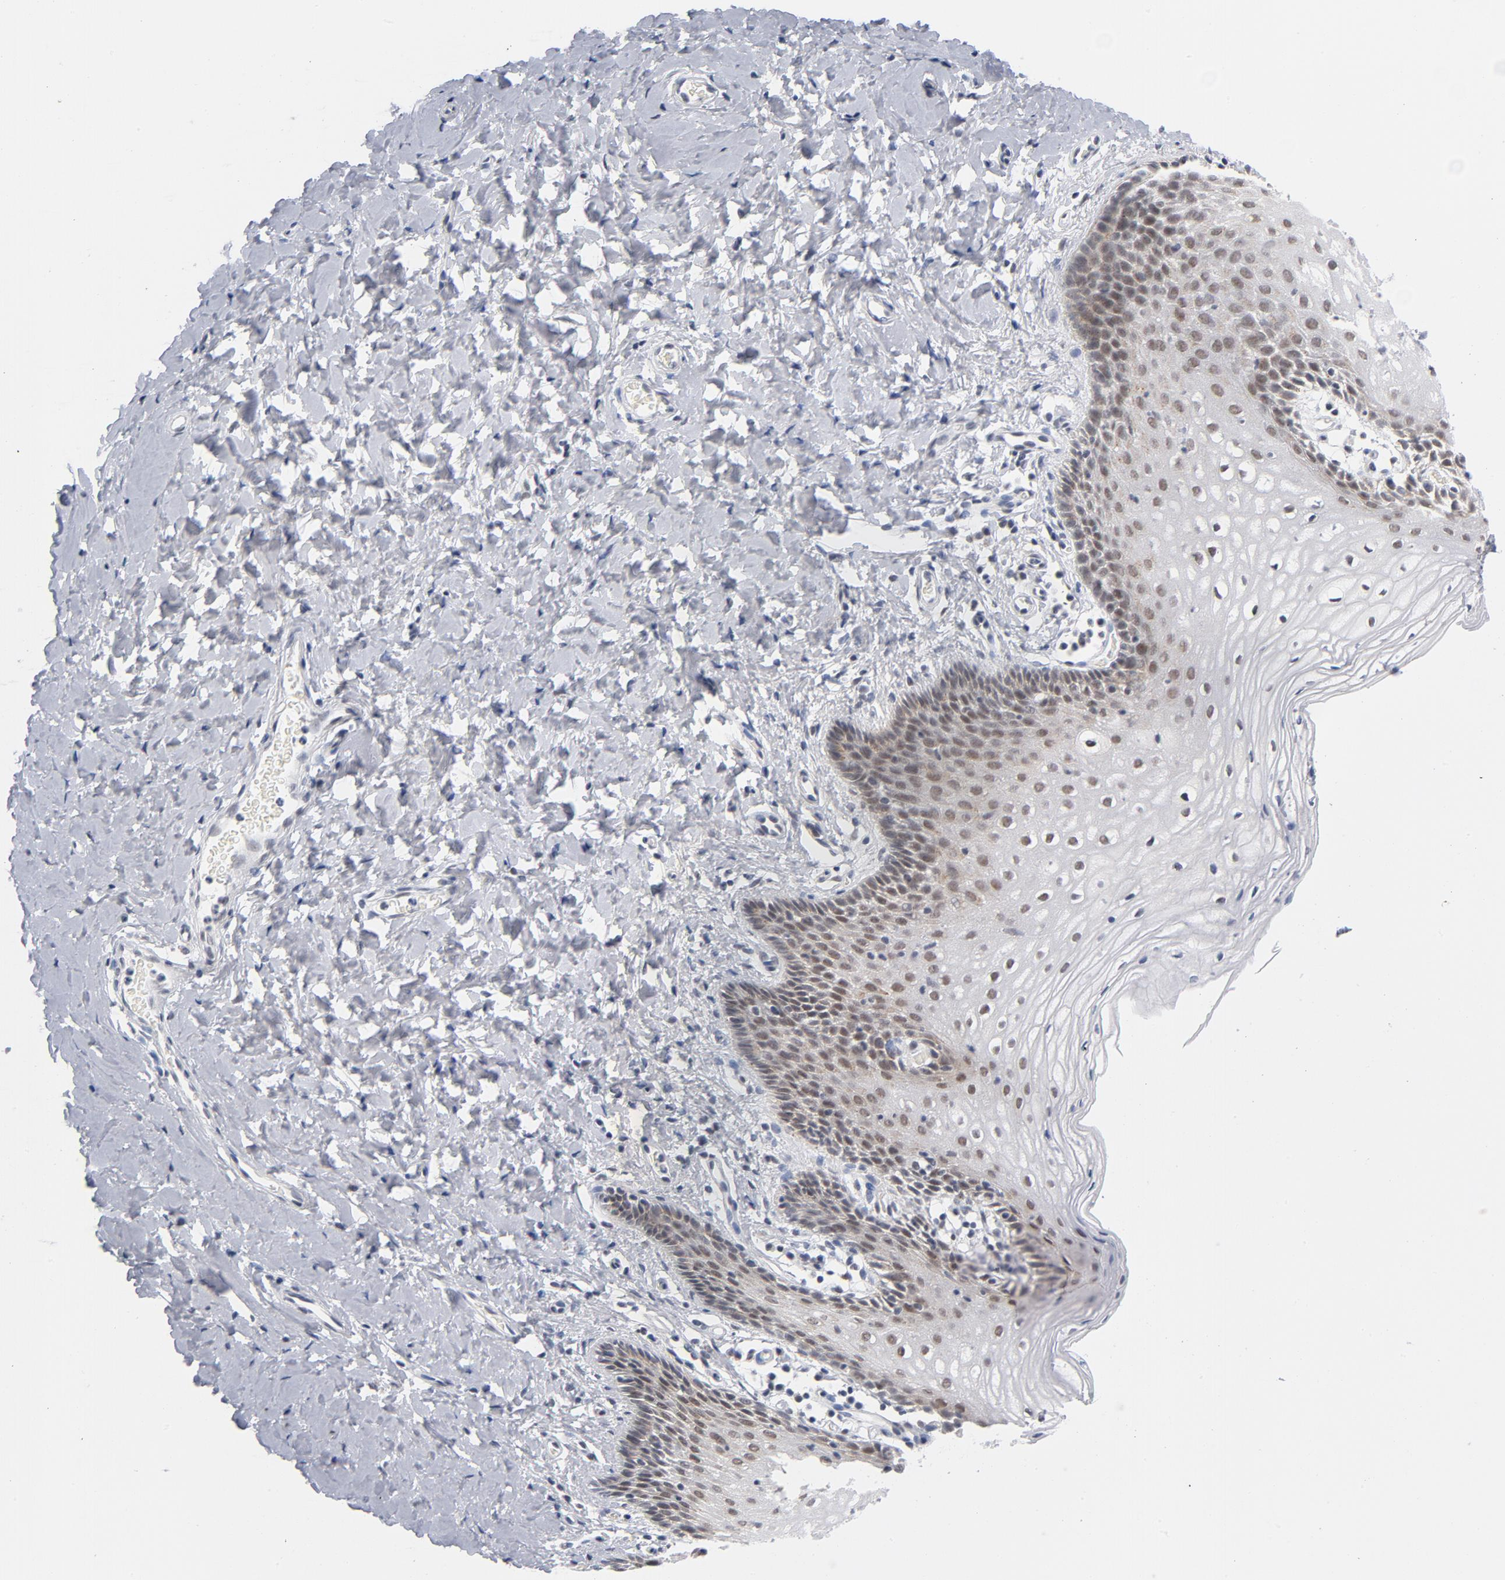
{"staining": {"intensity": "weak", "quantity": "25%-75%", "location": "nuclear"}, "tissue": "vagina", "cell_type": "Squamous epithelial cells", "image_type": "normal", "snomed": [{"axis": "morphology", "description": "Normal tissue, NOS"}, {"axis": "topography", "description": "Vagina"}], "caption": "High-power microscopy captured an immunohistochemistry image of benign vagina, revealing weak nuclear staining in approximately 25%-75% of squamous epithelial cells.", "gene": "BAP1", "patient": {"sex": "female", "age": 55}}